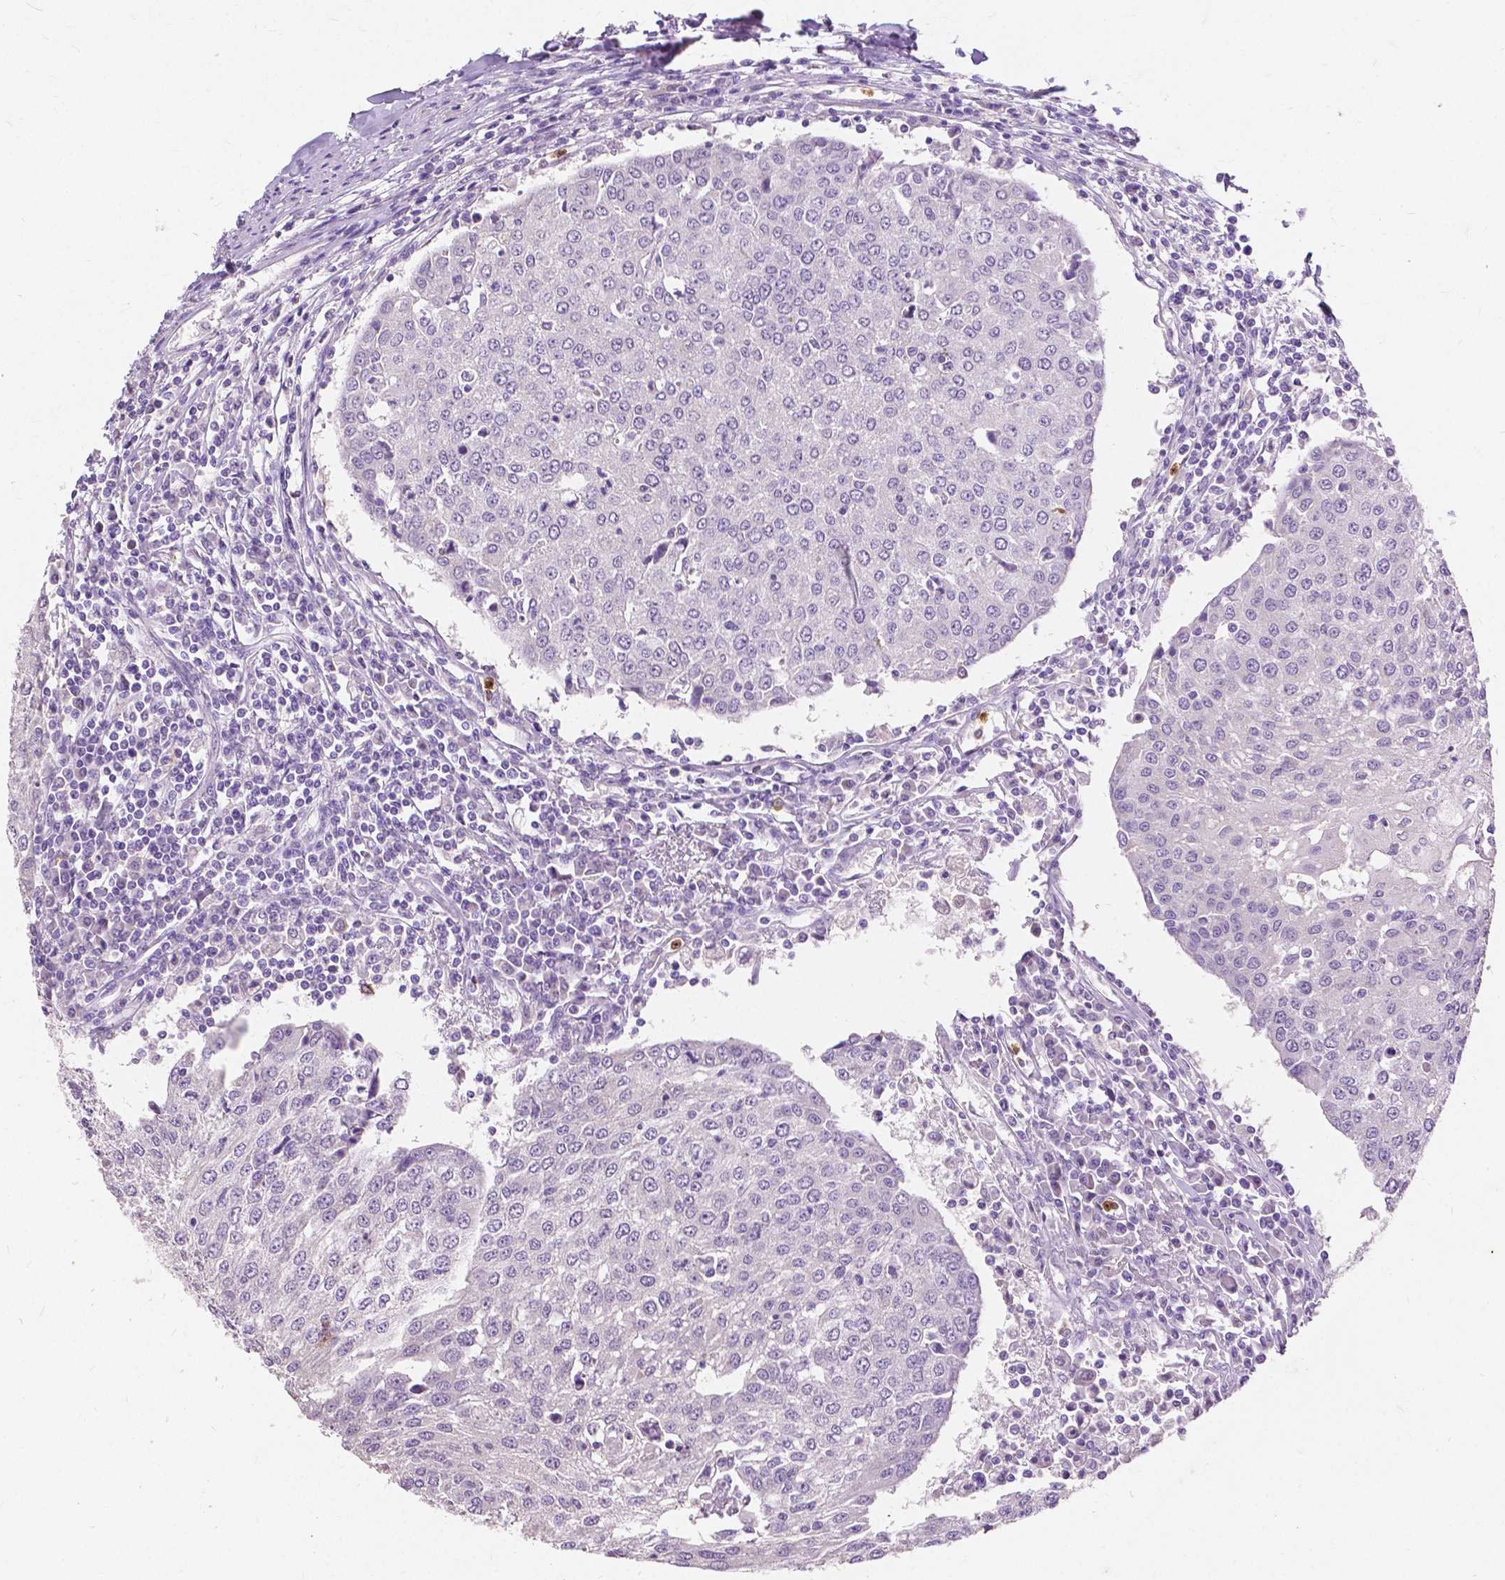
{"staining": {"intensity": "negative", "quantity": "none", "location": "none"}, "tissue": "urothelial cancer", "cell_type": "Tumor cells", "image_type": "cancer", "snomed": [{"axis": "morphology", "description": "Urothelial carcinoma, High grade"}, {"axis": "topography", "description": "Urinary bladder"}], "caption": "Immunohistochemistry of human high-grade urothelial carcinoma exhibits no expression in tumor cells.", "gene": "CXCR2", "patient": {"sex": "female", "age": 85}}